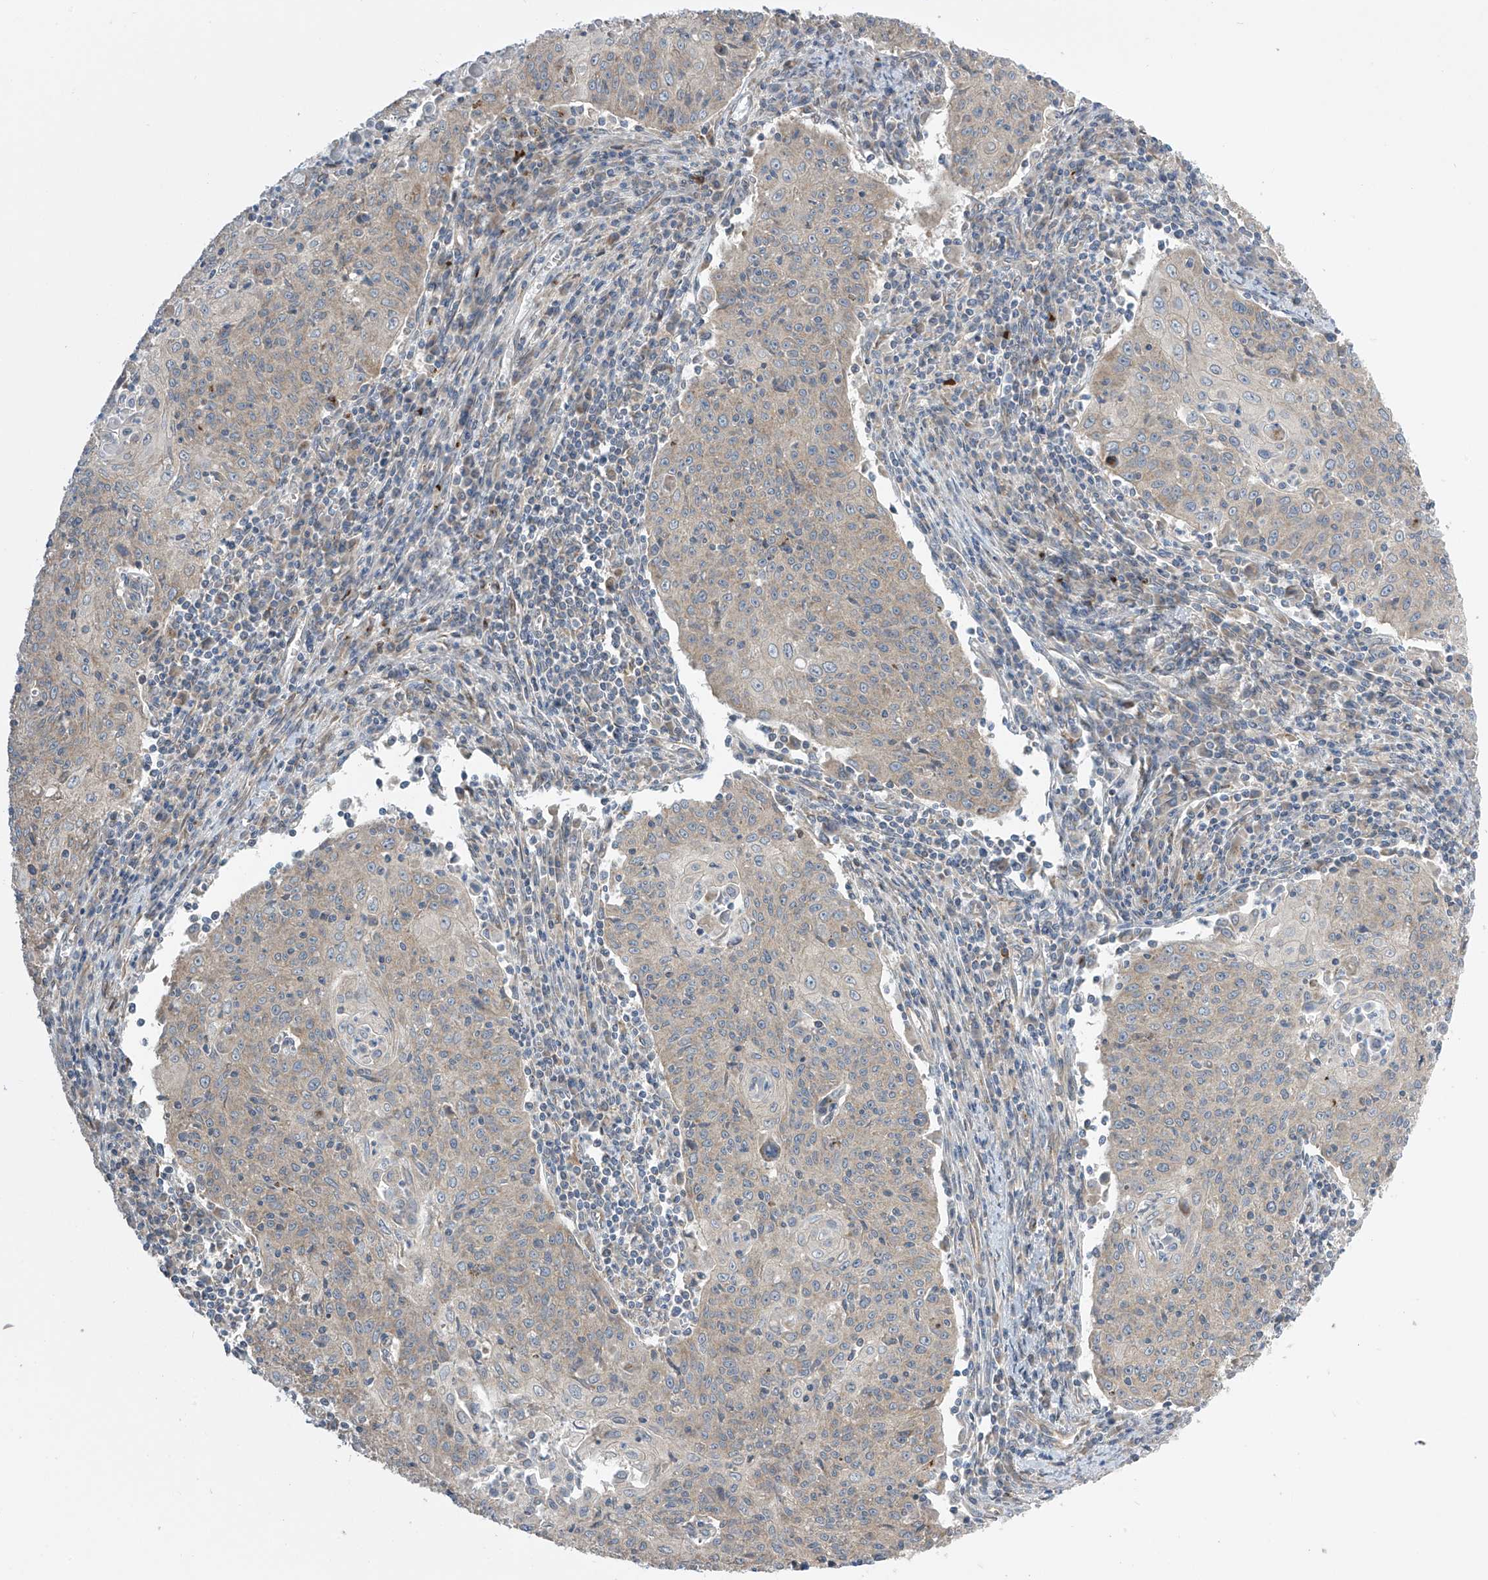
{"staining": {"intensity": "weak", "quantity": "25%-75%", "location": "cytoplasmic/membranous"}, "tissue": "cervical cancer", "cell_type": "Tumor cells", "image_type": "cancer", "snomed": [{"axis": "morphology", "description": "Squamous cell carcinoma, NOS"}, {"axis": "topography", "description": "Cervix"}], "caption": "Tumor cells display low levels of weak cytoplasmic/membranous staining in about 25%-75% of cells in cervical cancer.", "gene": "PNPT1", "patient": {"sex": "female", "age": 48}}